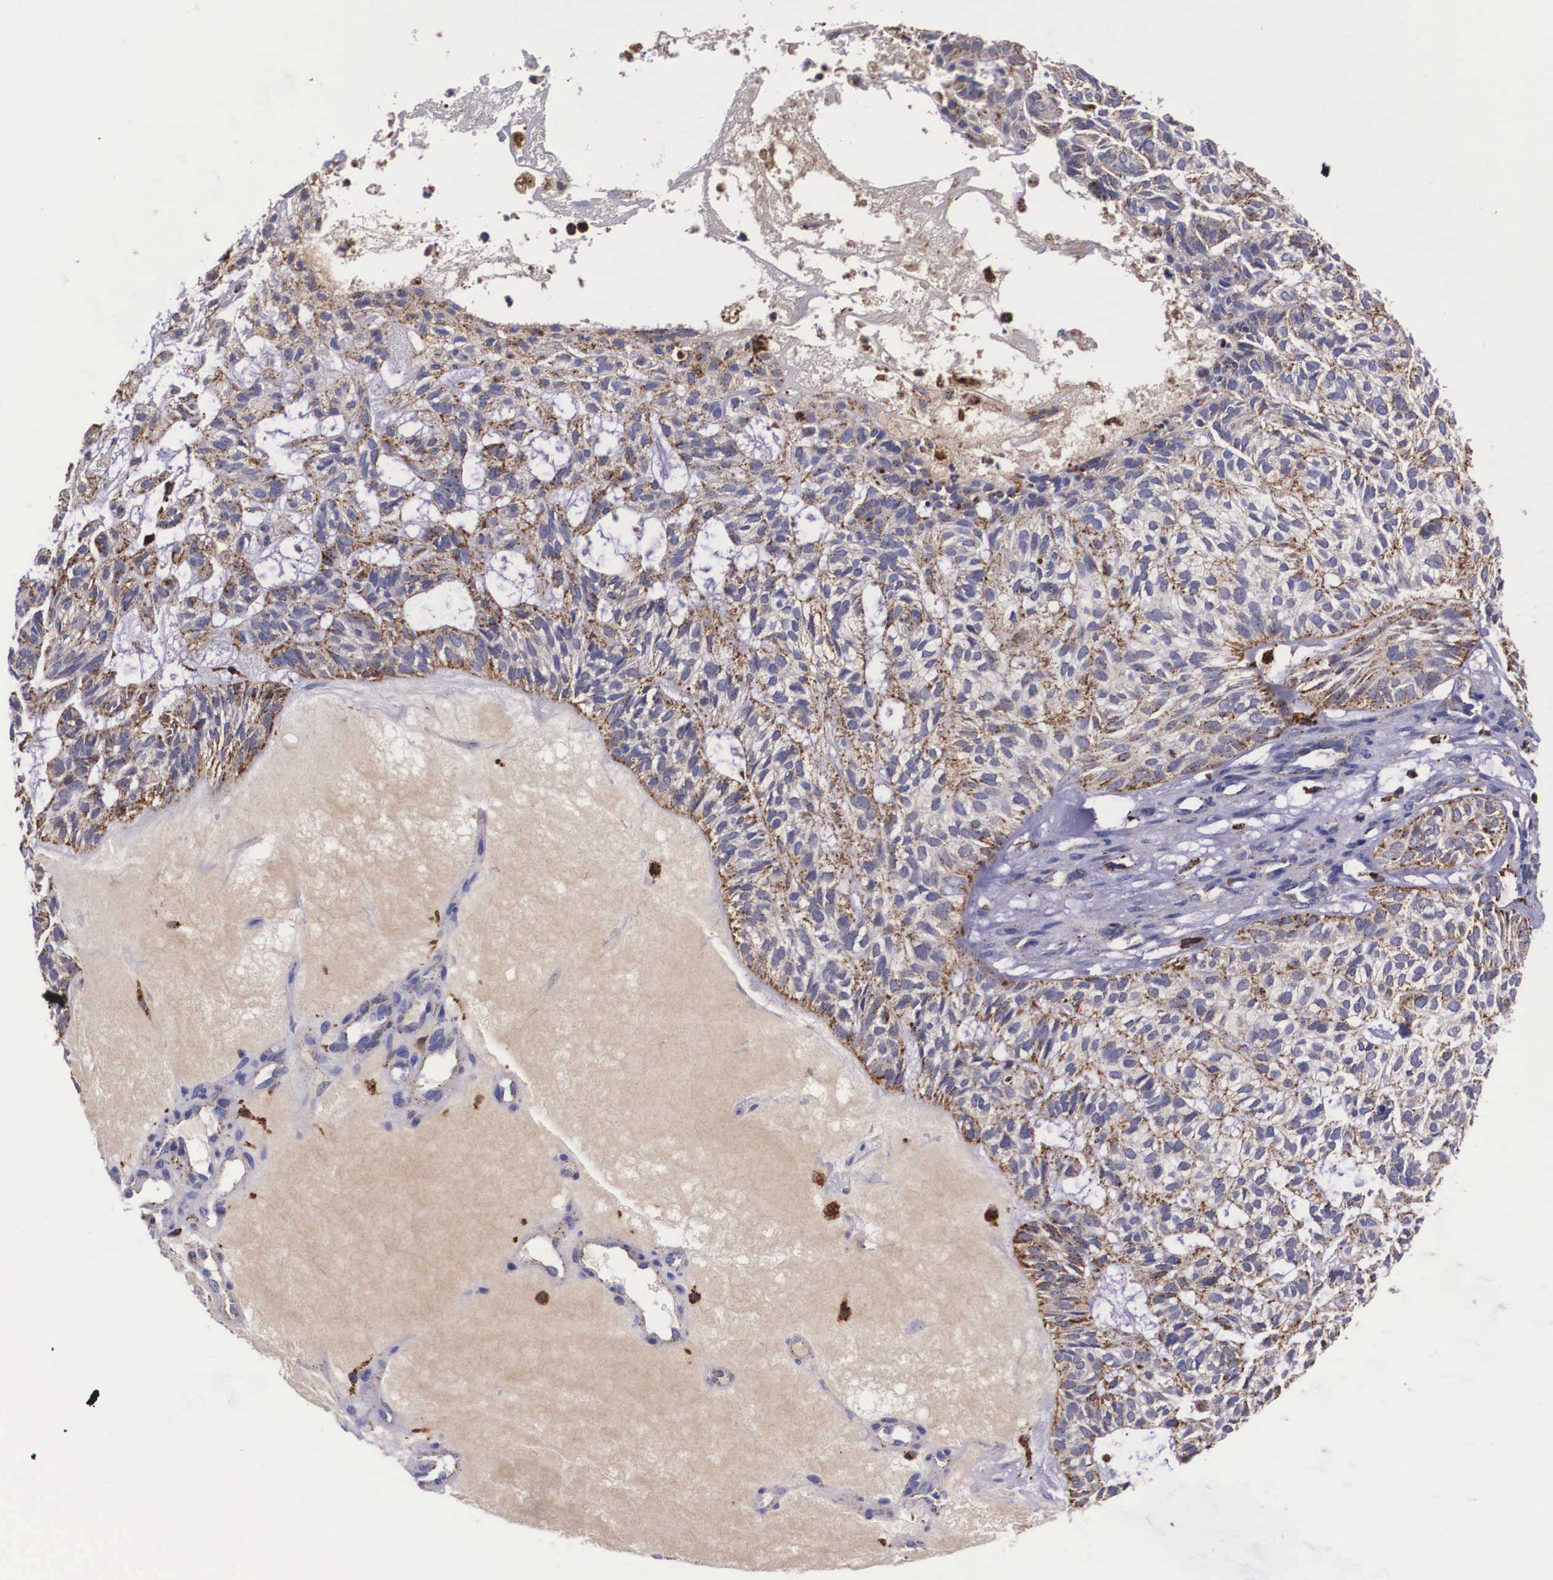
{"staining": {"intensity": "moderate", "quantity": "25%-75%", "location": "cytoplasmic/membranous"}, "tissue": "skin cancer", "cell_type": "Tumor cells", "image_type": "cancer", "snomed": [{"axis": "morphology", "description": "Basal cell carcinoma"}, {"axis": "topography", "description": "Skin"}], "caption": "Basal cell carcinoma (skin) was stained to show a protein in brown. There is medium levels of moderate cytoplasmic/membranous positivity in about 25%-75% of tumor cells.", "gene": "NAGA", "patient": {"sex": "male", "age": 75}}